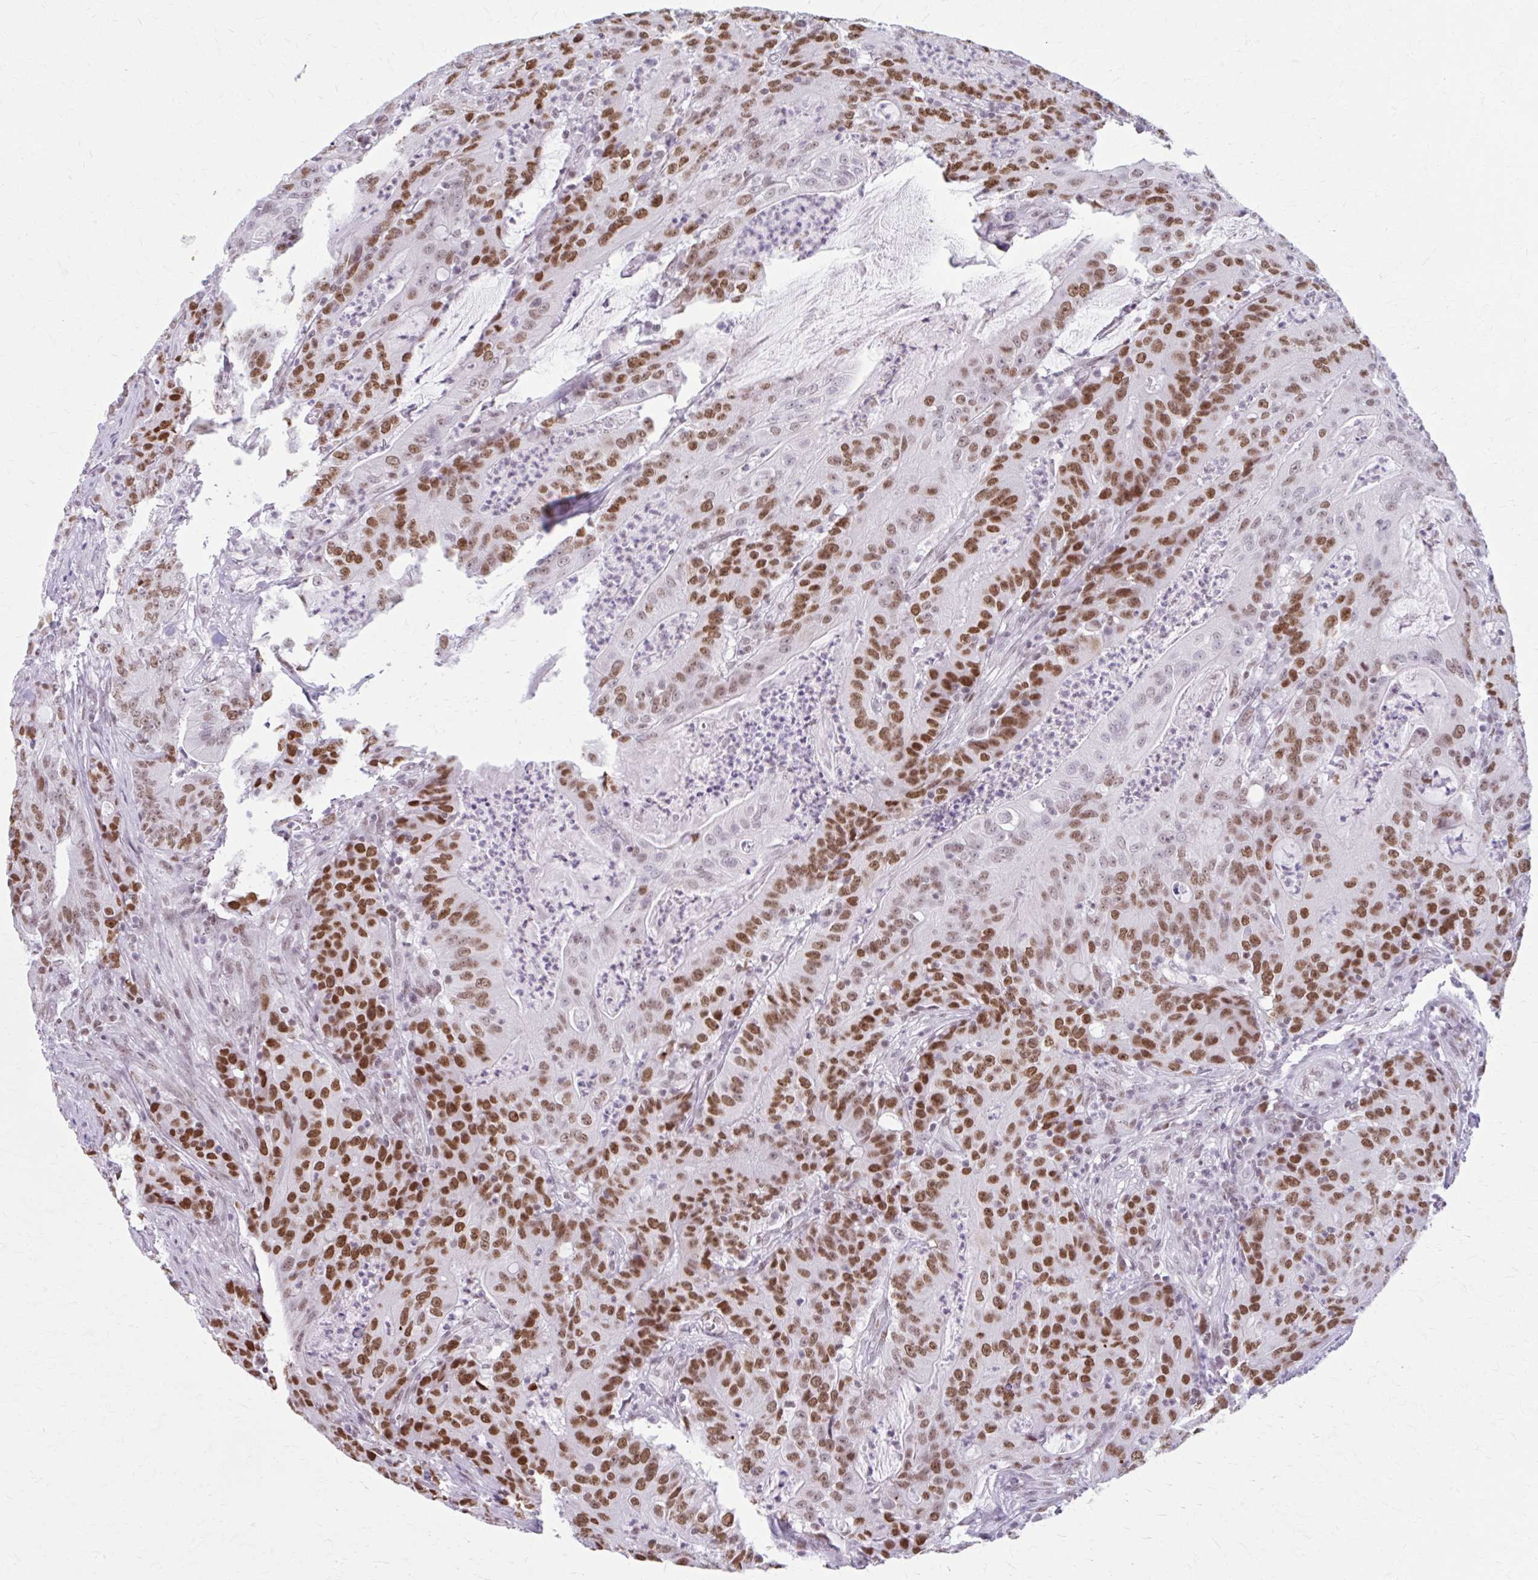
{"staining": {"intensity": "moderate", "quantity": ">75%", "location": "nuclear"}, "tissue": "colorectal cancer", "cell_type": "Tumor cells", "image_type": "cancer", "snomed": [{"axis": "morphology", "description": "Adenocarcinoma, NOS"}, {"axis": "topography", "description": "Colon"}], "caption": "Tumor cells show moderate nuclear positivity in about >75% of cells in colorectal adenocarcinoma.", "gene": "PABIR1", "patient": {"sex": "male", "age": 83}}